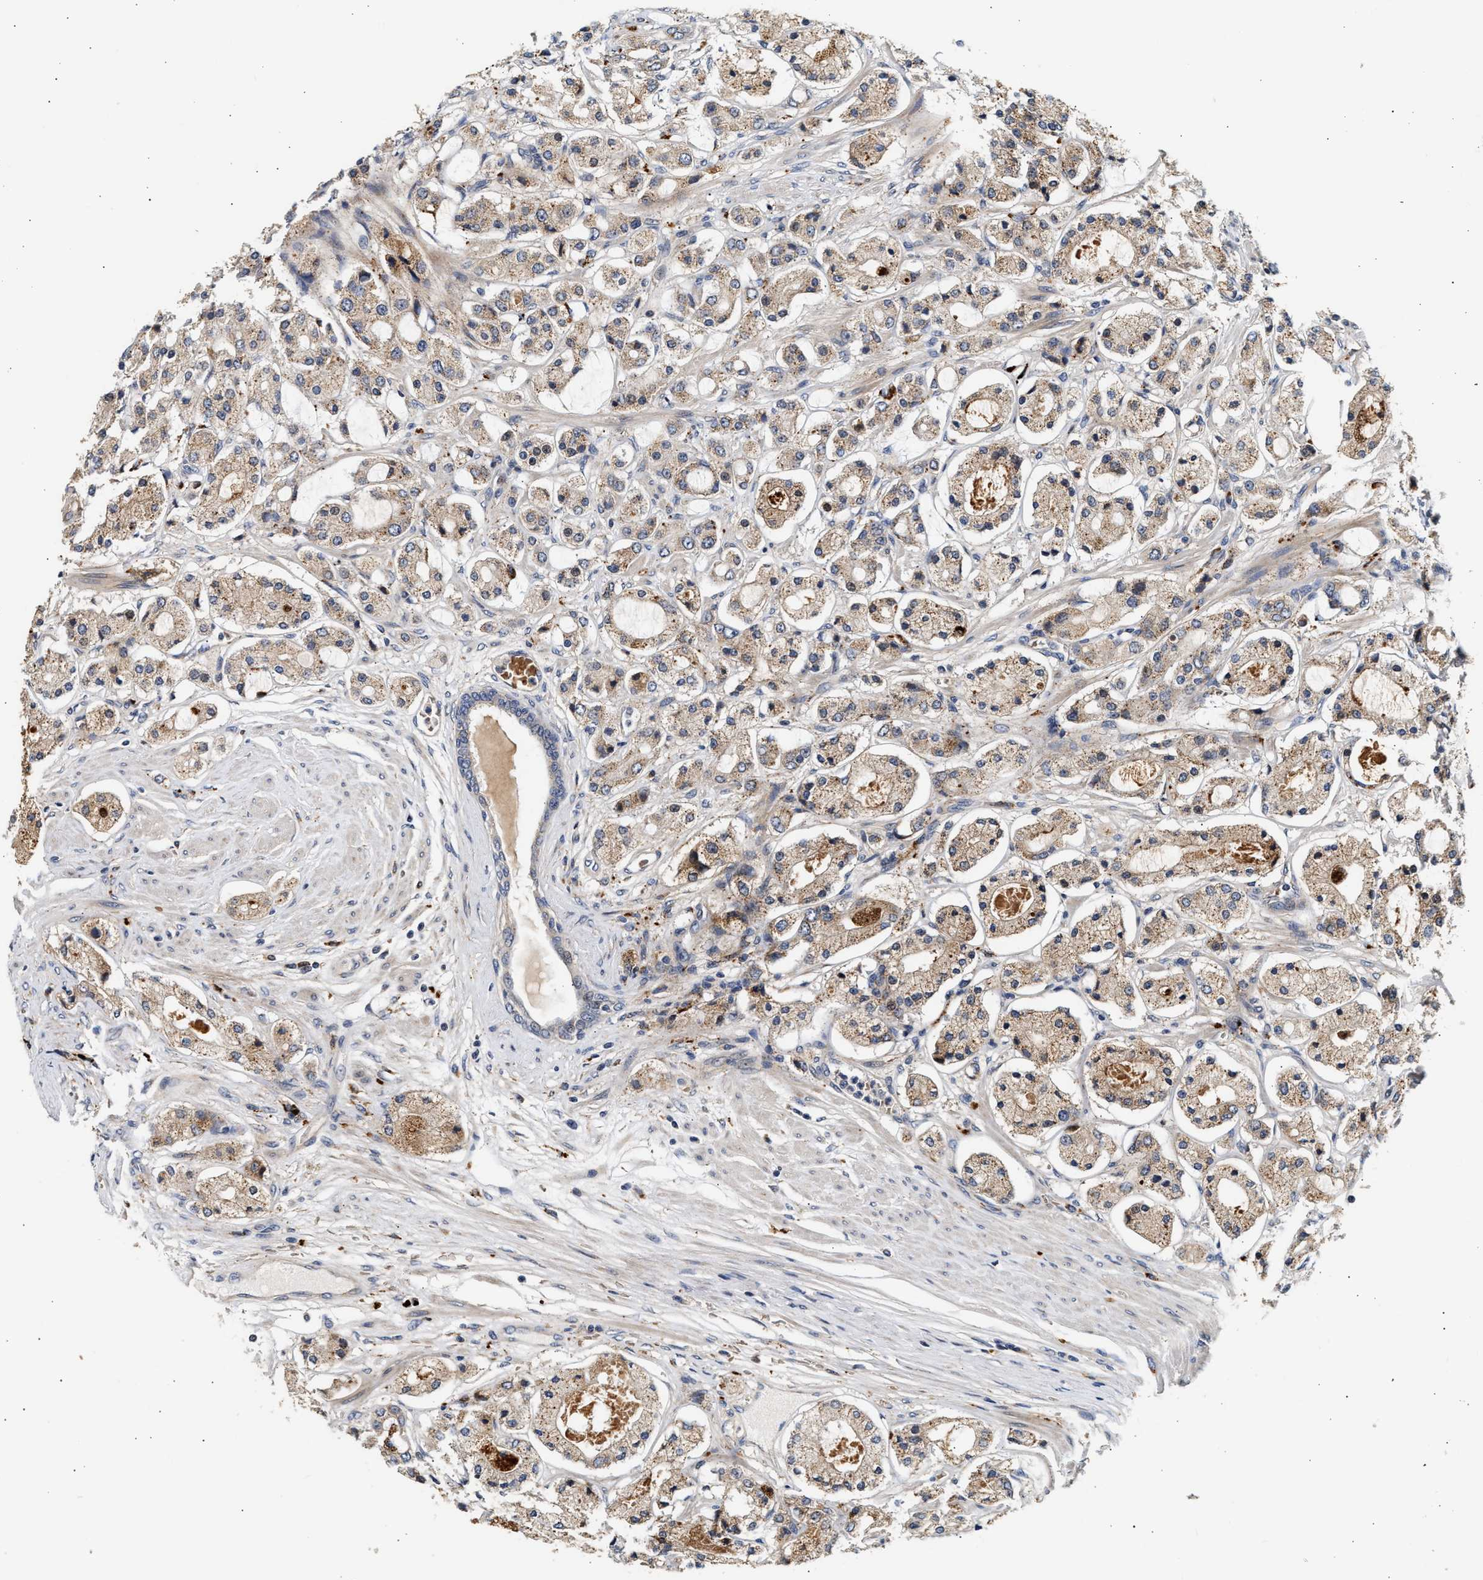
{"staining": {"intensity": "moderate", "quantity": ">75%", "location": "cytoplasmic/membranous"}, "tissue": "prostate cancer", "cell_type": "Tumor cells", "image_type": "cancer", "snomed": [{"axis": "morphology", "description": "Adenocarcinoma, High grade"}, {"axis": "topography", "description": "Prostate"}], "caption": "IHC histopathology image of prostate cancer stained for a protein (brown), which demonstrates medium levels of moderate cytoplasmic/membranous positivity in about >75% of tumor cells.", "gene": "PLD3", "patient": {"sex": "male", "age": 65}}